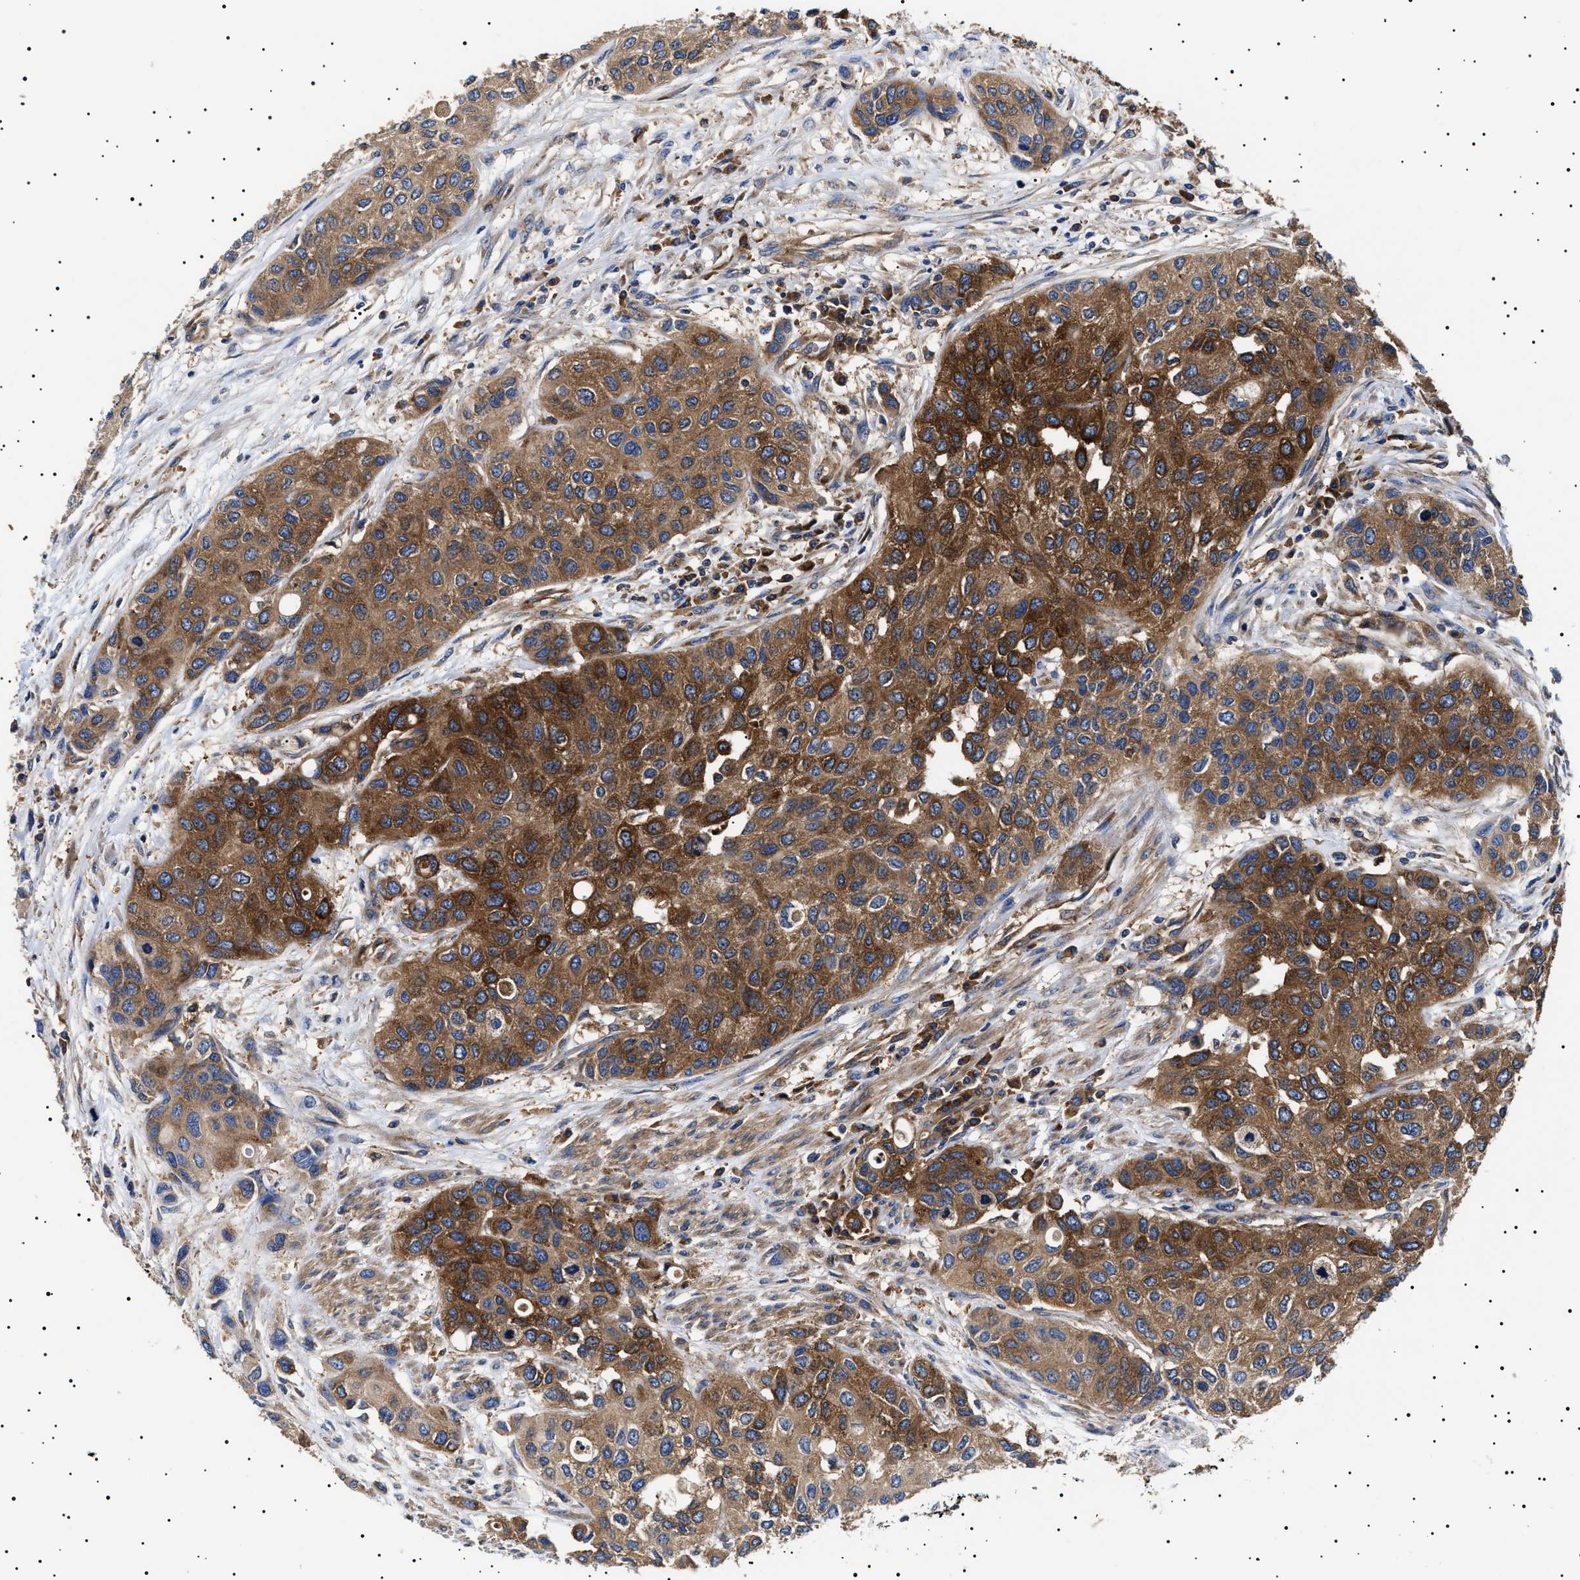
{"staining": {"intensity": "moderate", "quantity": ">75%", "location": "cytoplasmic/membranous"}, "tissue": "urothelial cancer", "cell_type": "Tumor cells", "image_type": "cancer", "snomed": [{"axis": "morphology", "description": "Urothelial carcinoma, High grade"}, {"axis": "topography", "description": "Urinary bladder"}], "caption": "Approximately >75% of tumor cells in urothelial cancer reveal moderate cytoplasmic/membranous protein positivity as visualized by brown immunohistochemical staining.", "gene": "TPP2", "patient": {"sex": "female", "age": 56}}